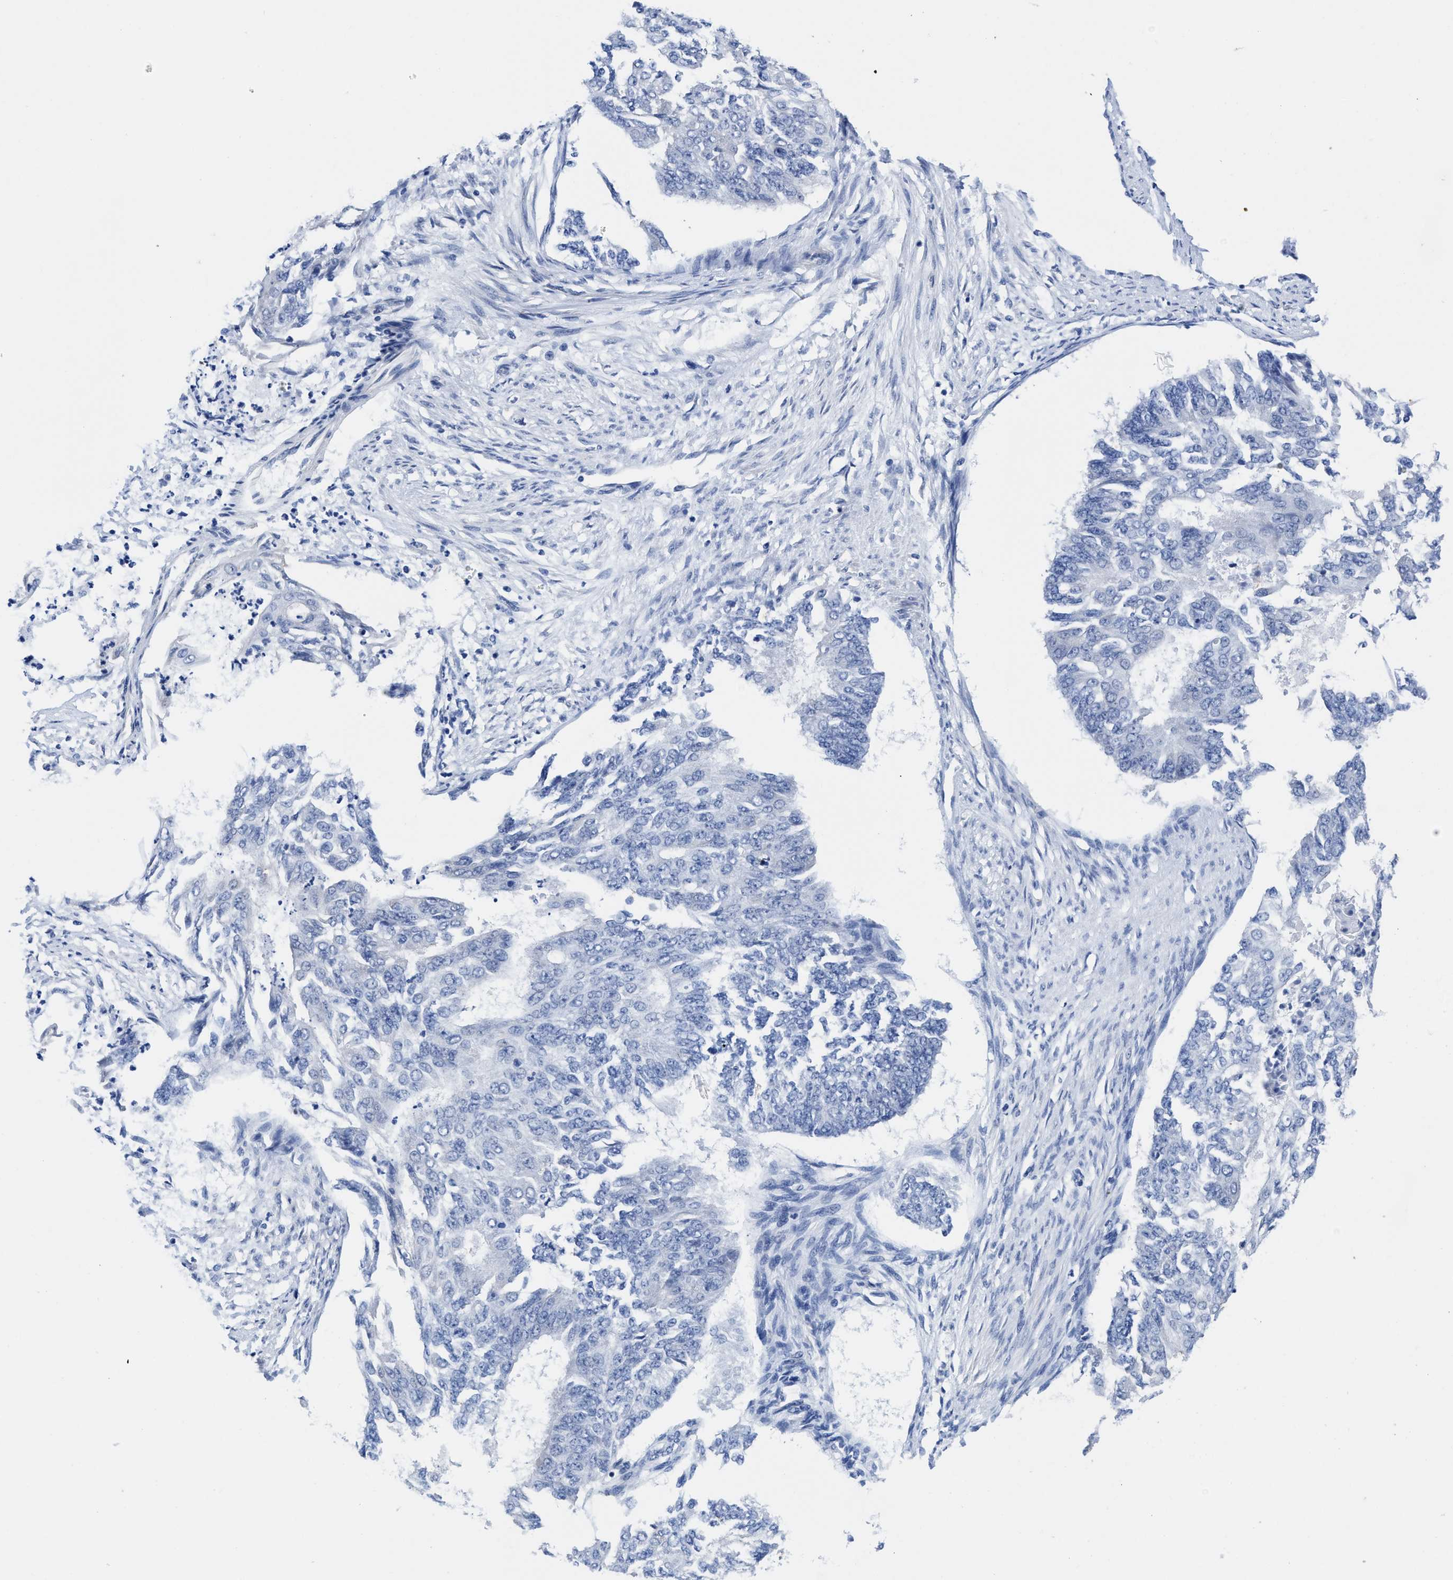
{"staining": {"intensity": "negative", "quantity": "none", "location": "none"}, "tissue": "endometrial cancer", "cell_type": "Tumor cells", "image_type": "cancer", "snomed": [{"axis": "morphology", "description": "Adenocarcinoma, NOS"}, {"axis": "topography", "description": "Endometrium"}], "caption": "This is an immunohistochemistry (IHC) histopathology image of adenocarcinoma (endometrial). There is no staining in tumor cells.", "gene": "HOOK1", "patient": {"sex": "female", "age": 32}}